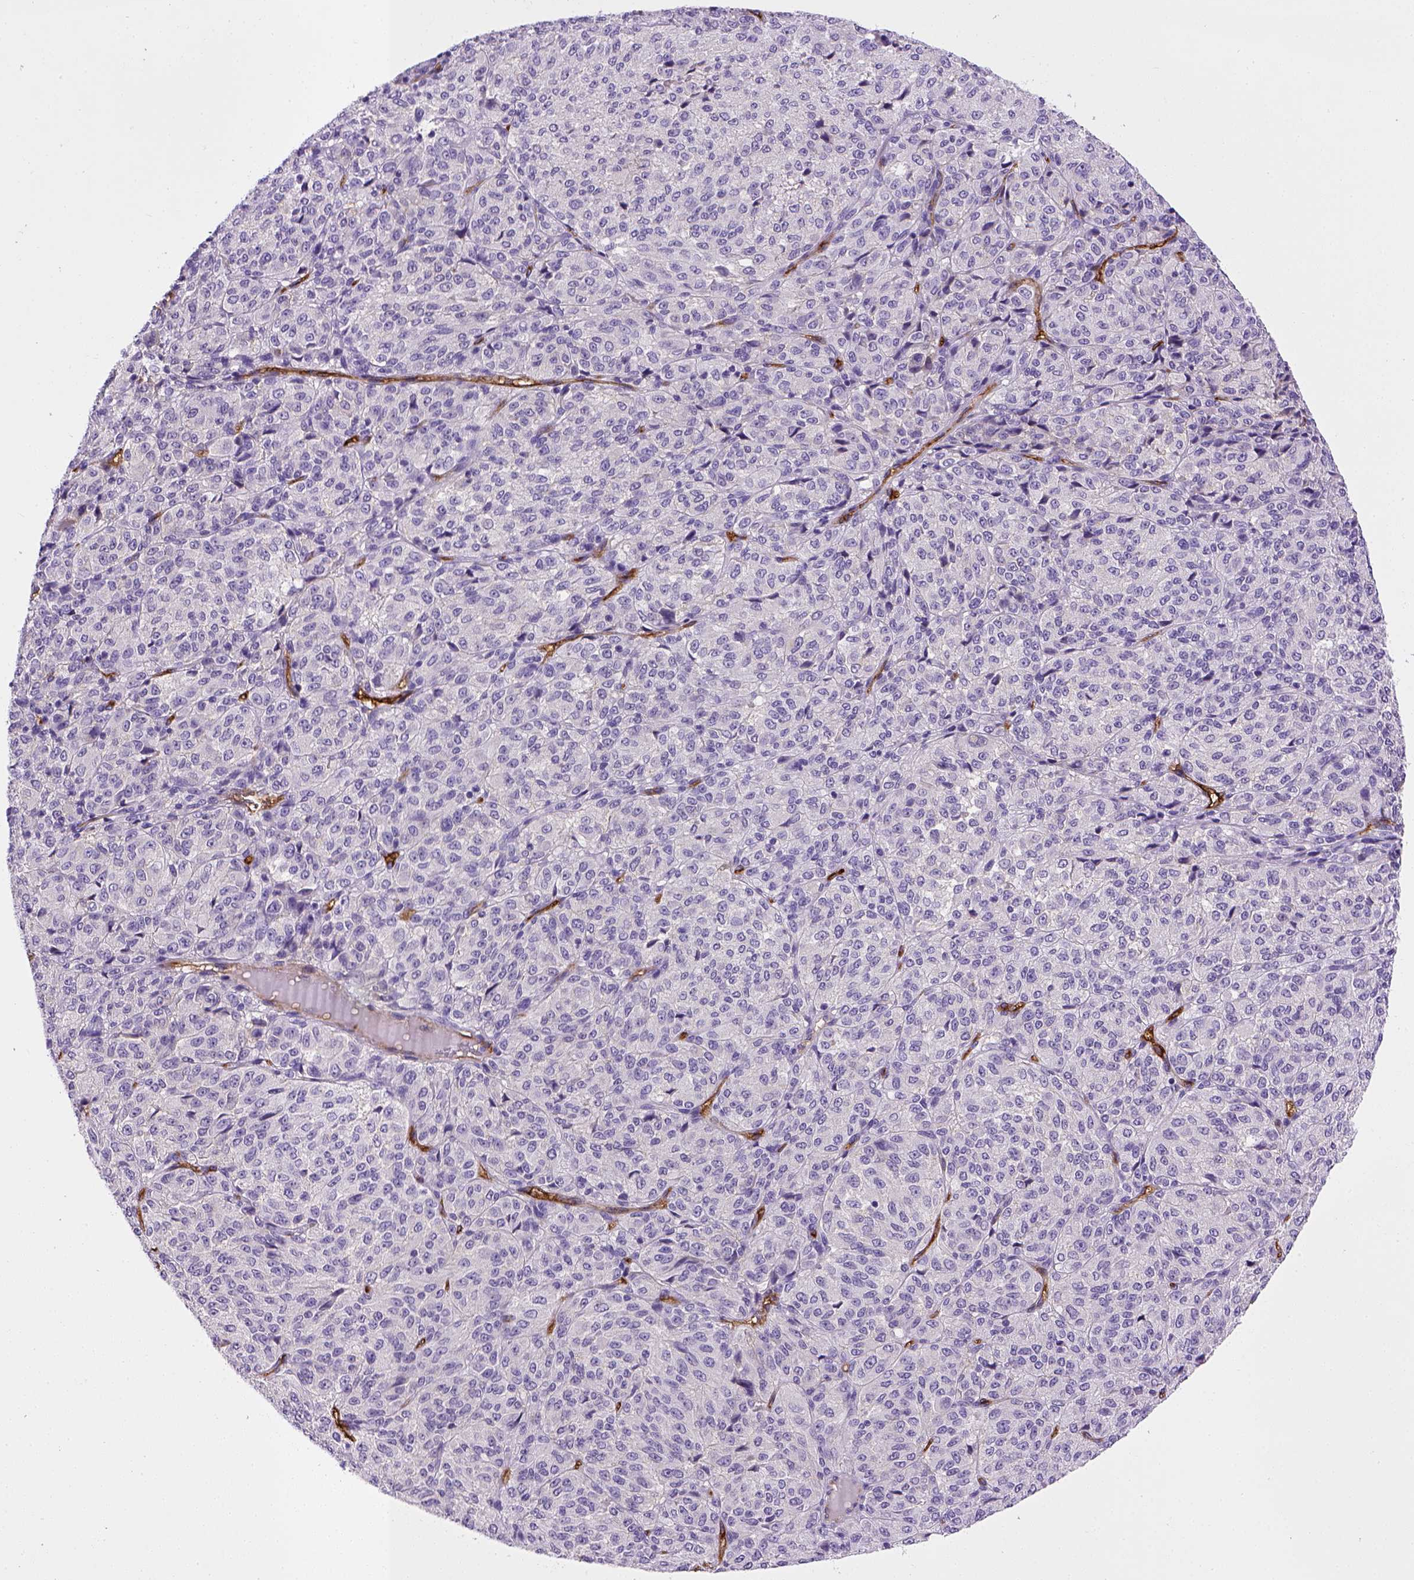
{"staining": {"intensity": "negative", "quantity": "none", "location": "none"}, "tissue": "melanoma", "cell_type": "Tumor cells", "image_type": "cancer", "snomed": [{"axis": "morphology", "description": "Malignant melanoma, Metastatic site"}, {"axis": "topography", "description": "Brain"}], "caption": "Immunohistochemical staining of melanoma demonstrates no significant positivity in tumor cells.", "gene": "ENG", "patient": {"sex": "female", "age": 56}}